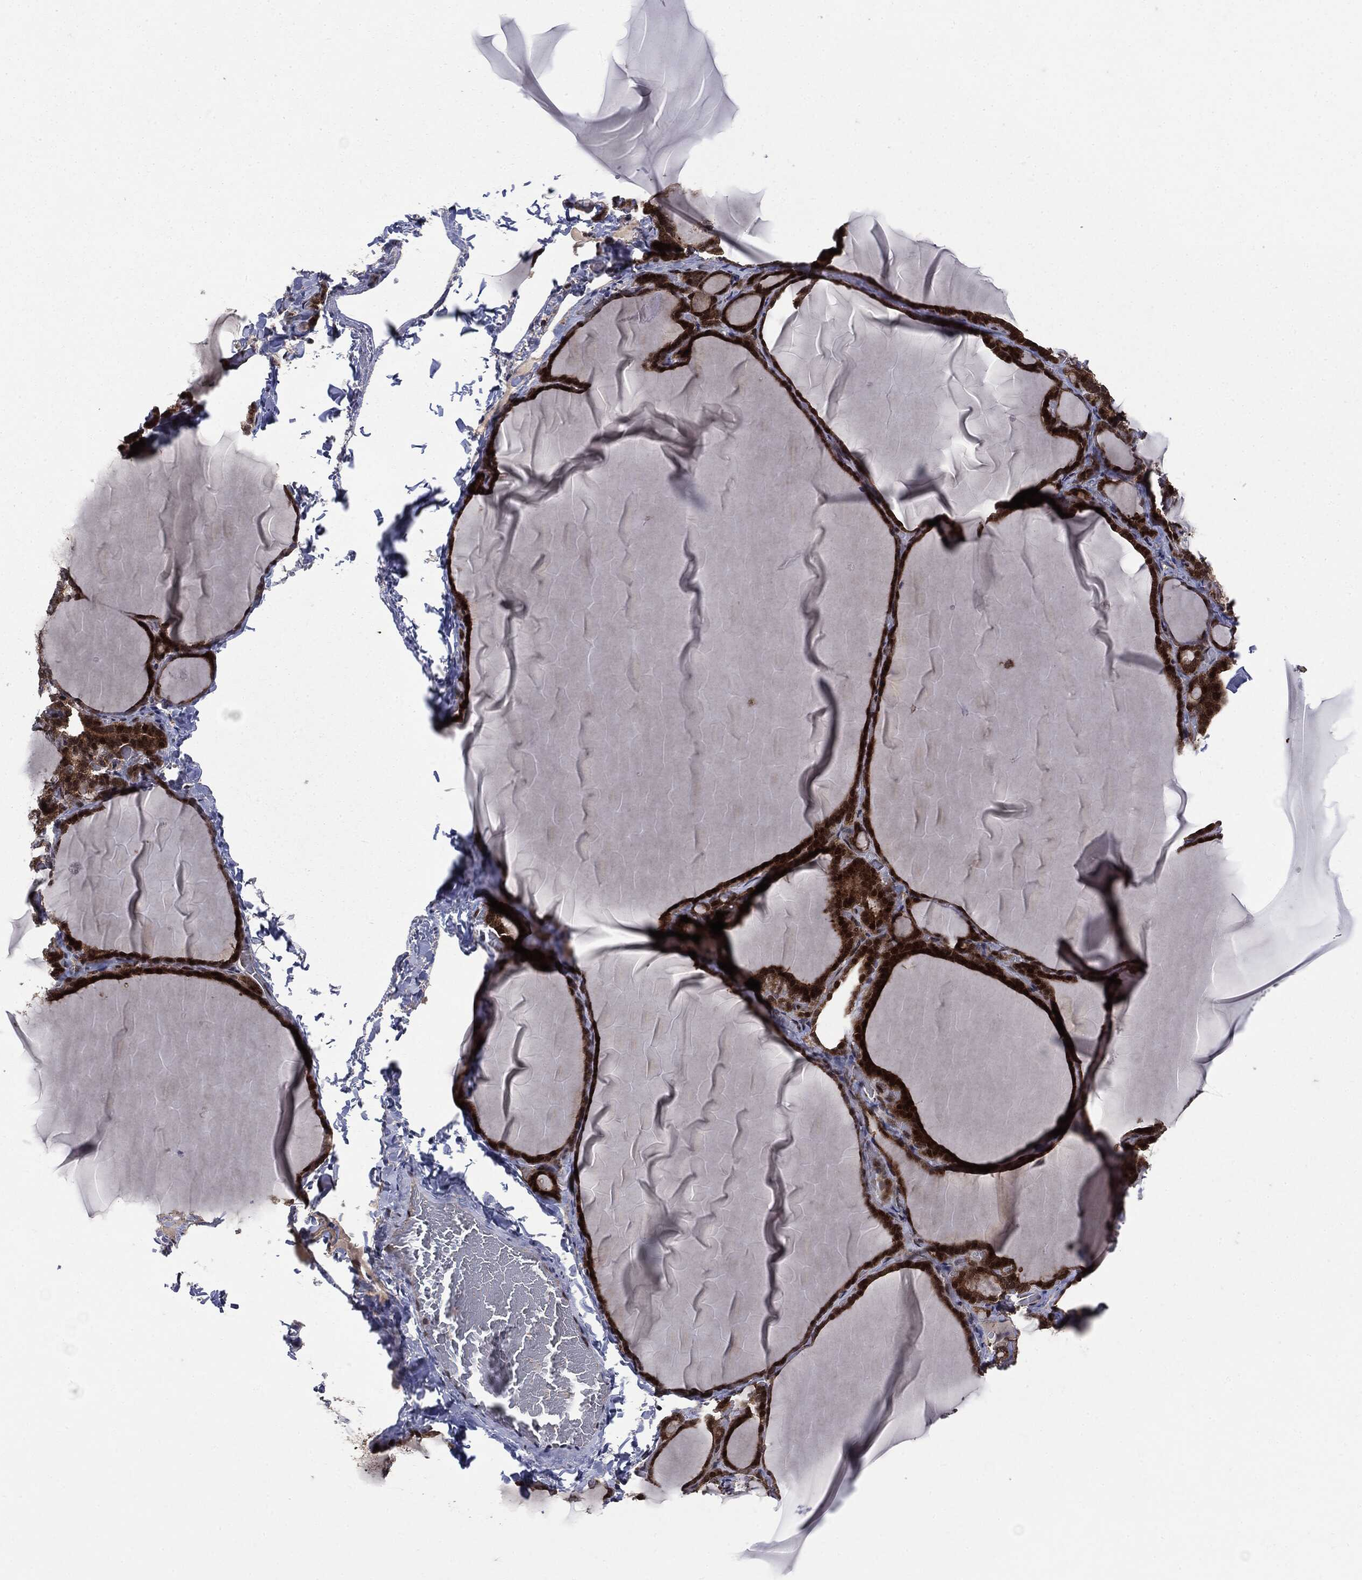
{"staining": {"intensity": "moderate", "quantity": ">75%", "location": "cytoplasmic/membranous,nuclear"}, "tissue": "thyroid gland", "cell_type": "Glandular cells", "image_type": "normal", "snomed": [{"axis": "morphology", "description": "Normal tissue, NOS"}, {"axis": "morphology", "description": "Hyperplasia, NOS"}, {"axis": "topography", "description": "Thyroid gland"}], "caption": "Normal thyroid gland displays moderate cytoplasmic/membranous,nuclear expression in about >75% of glandular cells.", "gene": "PTPA", "patient": {"sex": "female", "age": 27}}